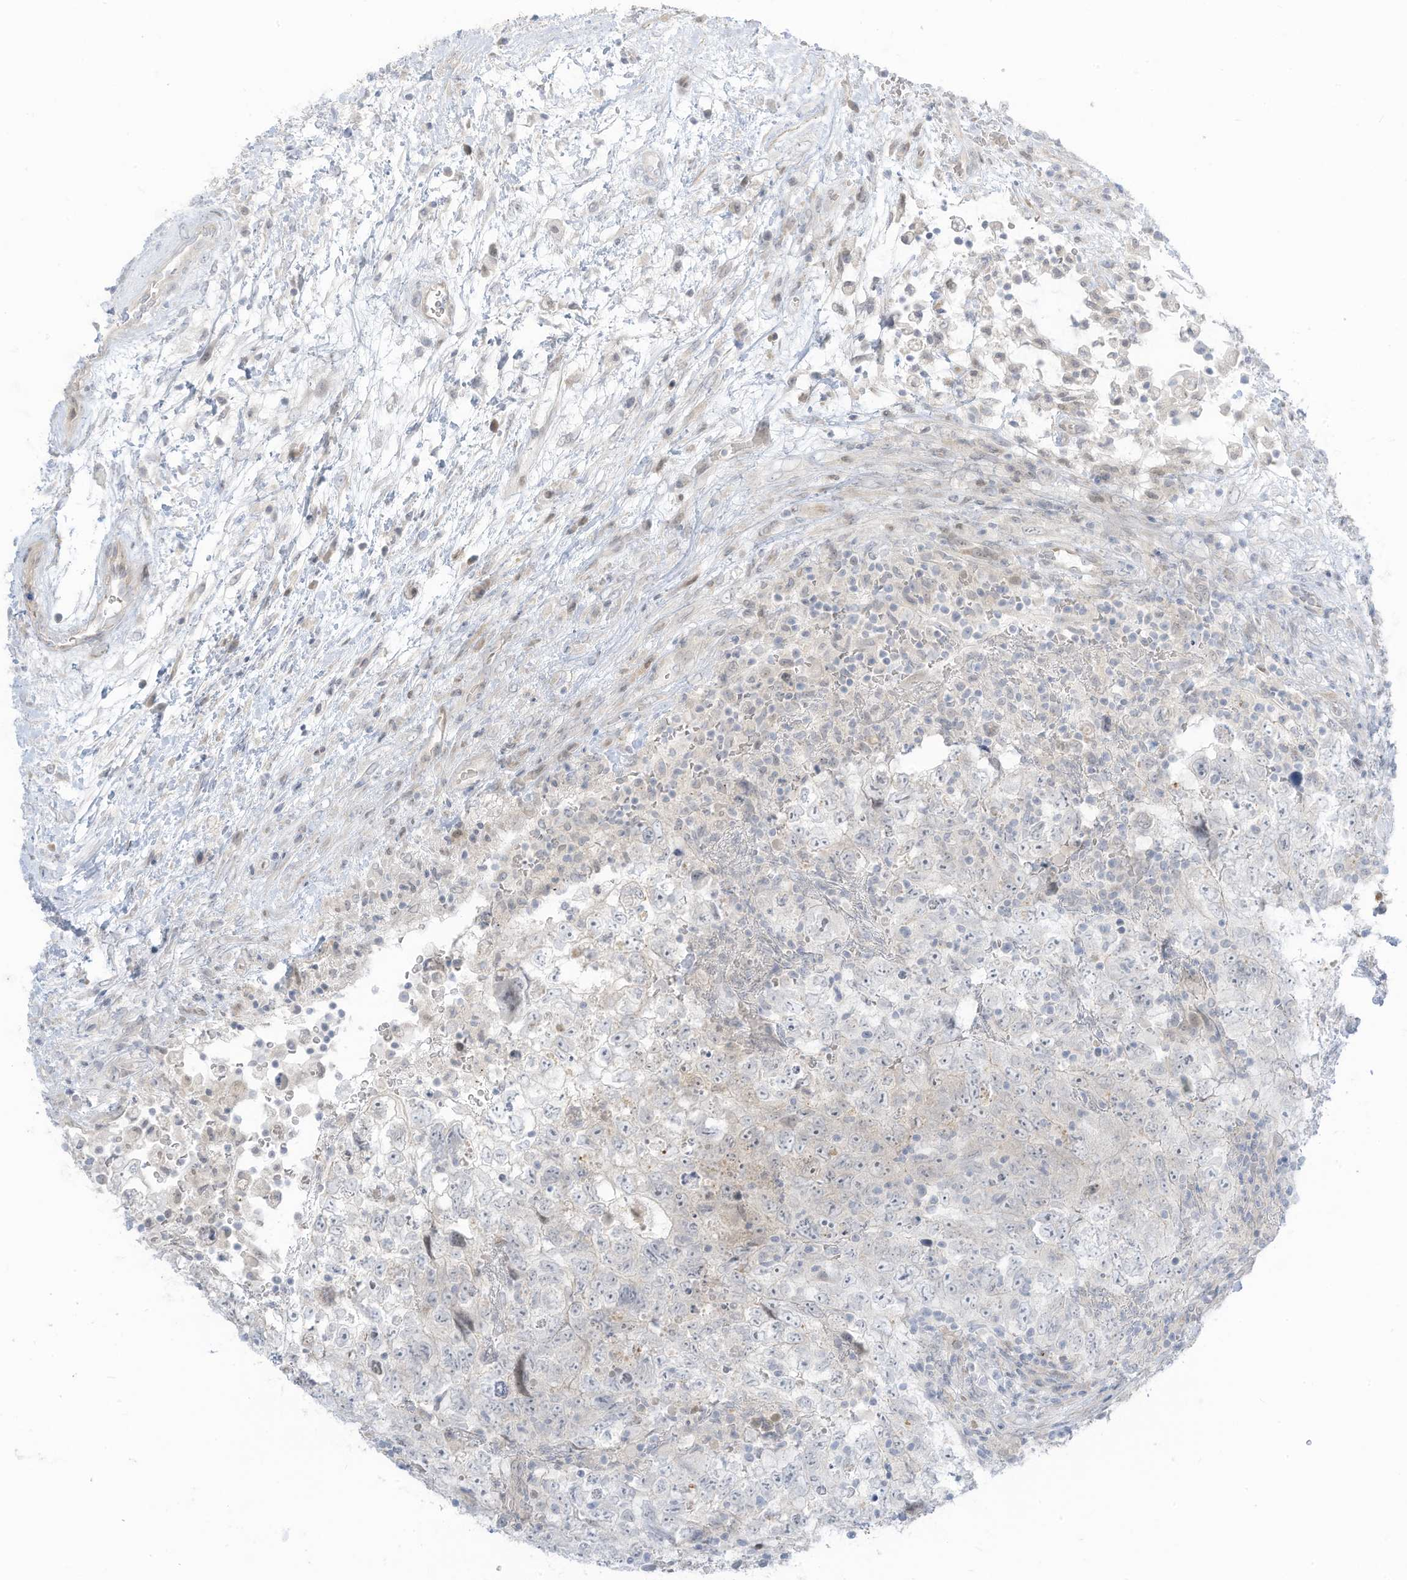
{"staining": {"intensity": "negative", "quantity": "none", "location": "none"}, "tissue": "testis cancer", "cell_type": "Tumor cells", "image_type": "cancer", "snomed": [{"axis": "morphology", "description": "Carcinoma, Embryonal, NOS"}, {"axis": "topography", "description": "Testis"}], "caption": "There is no significant expression in tumor cells of testis cancer (embryonal carcinoma).", "gene": "ASPRV1", "patient": {"sex": "male", "age": 37}}